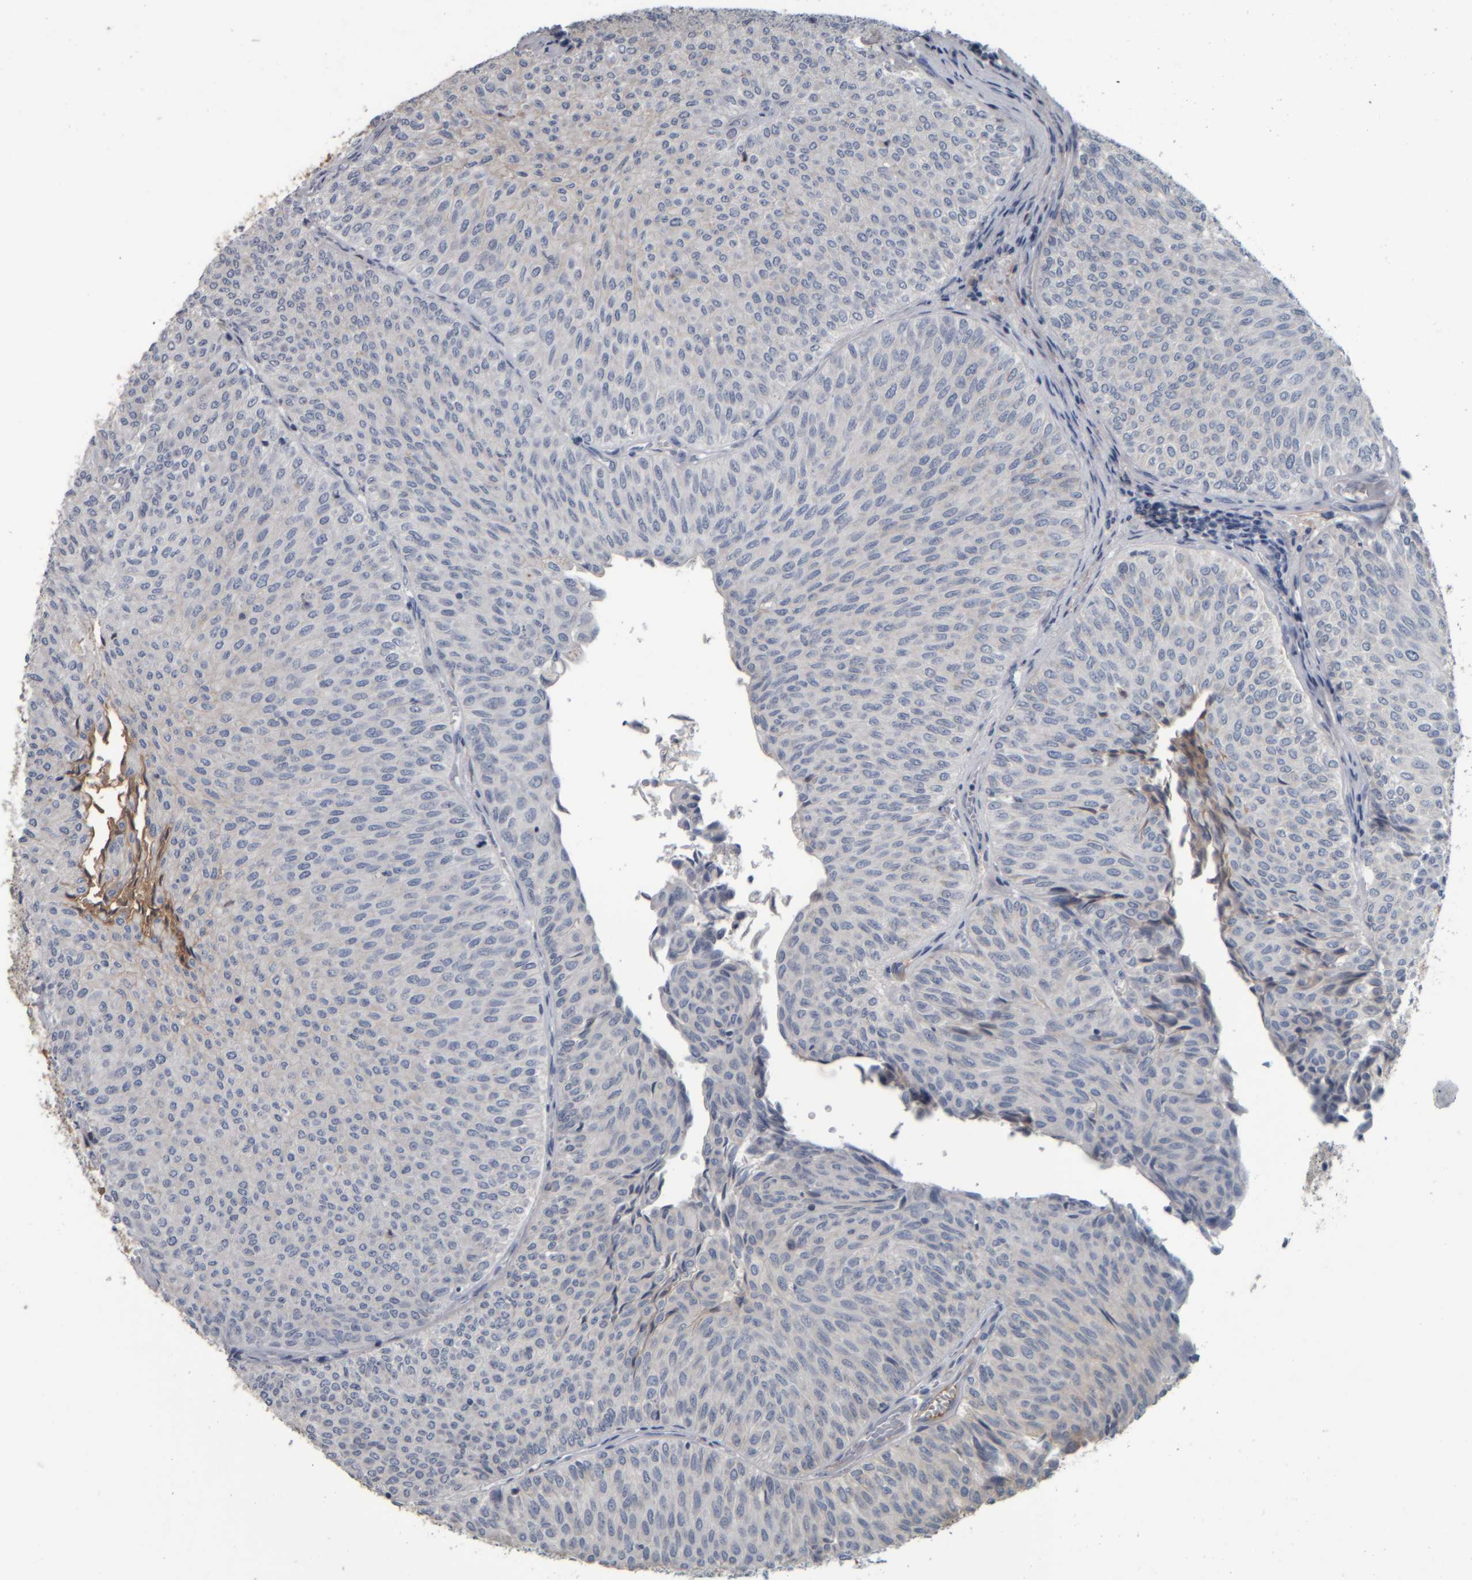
{"staining": {"intensity": "negative", "quantity": "none", "location": "none"}, "tissue": "urothelial cancer", "cell_type": "Tumor cells", "image_type": "cancer", "snomed": [{"axis": "morphology", "description": "Urothelial carcinoma, Low grade"}, {"axis": "topography", "description": "Urinary bladder"}], "caption": "Immunohistochemistry (IHC) of urothelial cancer demonstrates no staining in tumor cells.", "gene": "CAVIN4", "patient": {"sex": "male", "age": 78}}